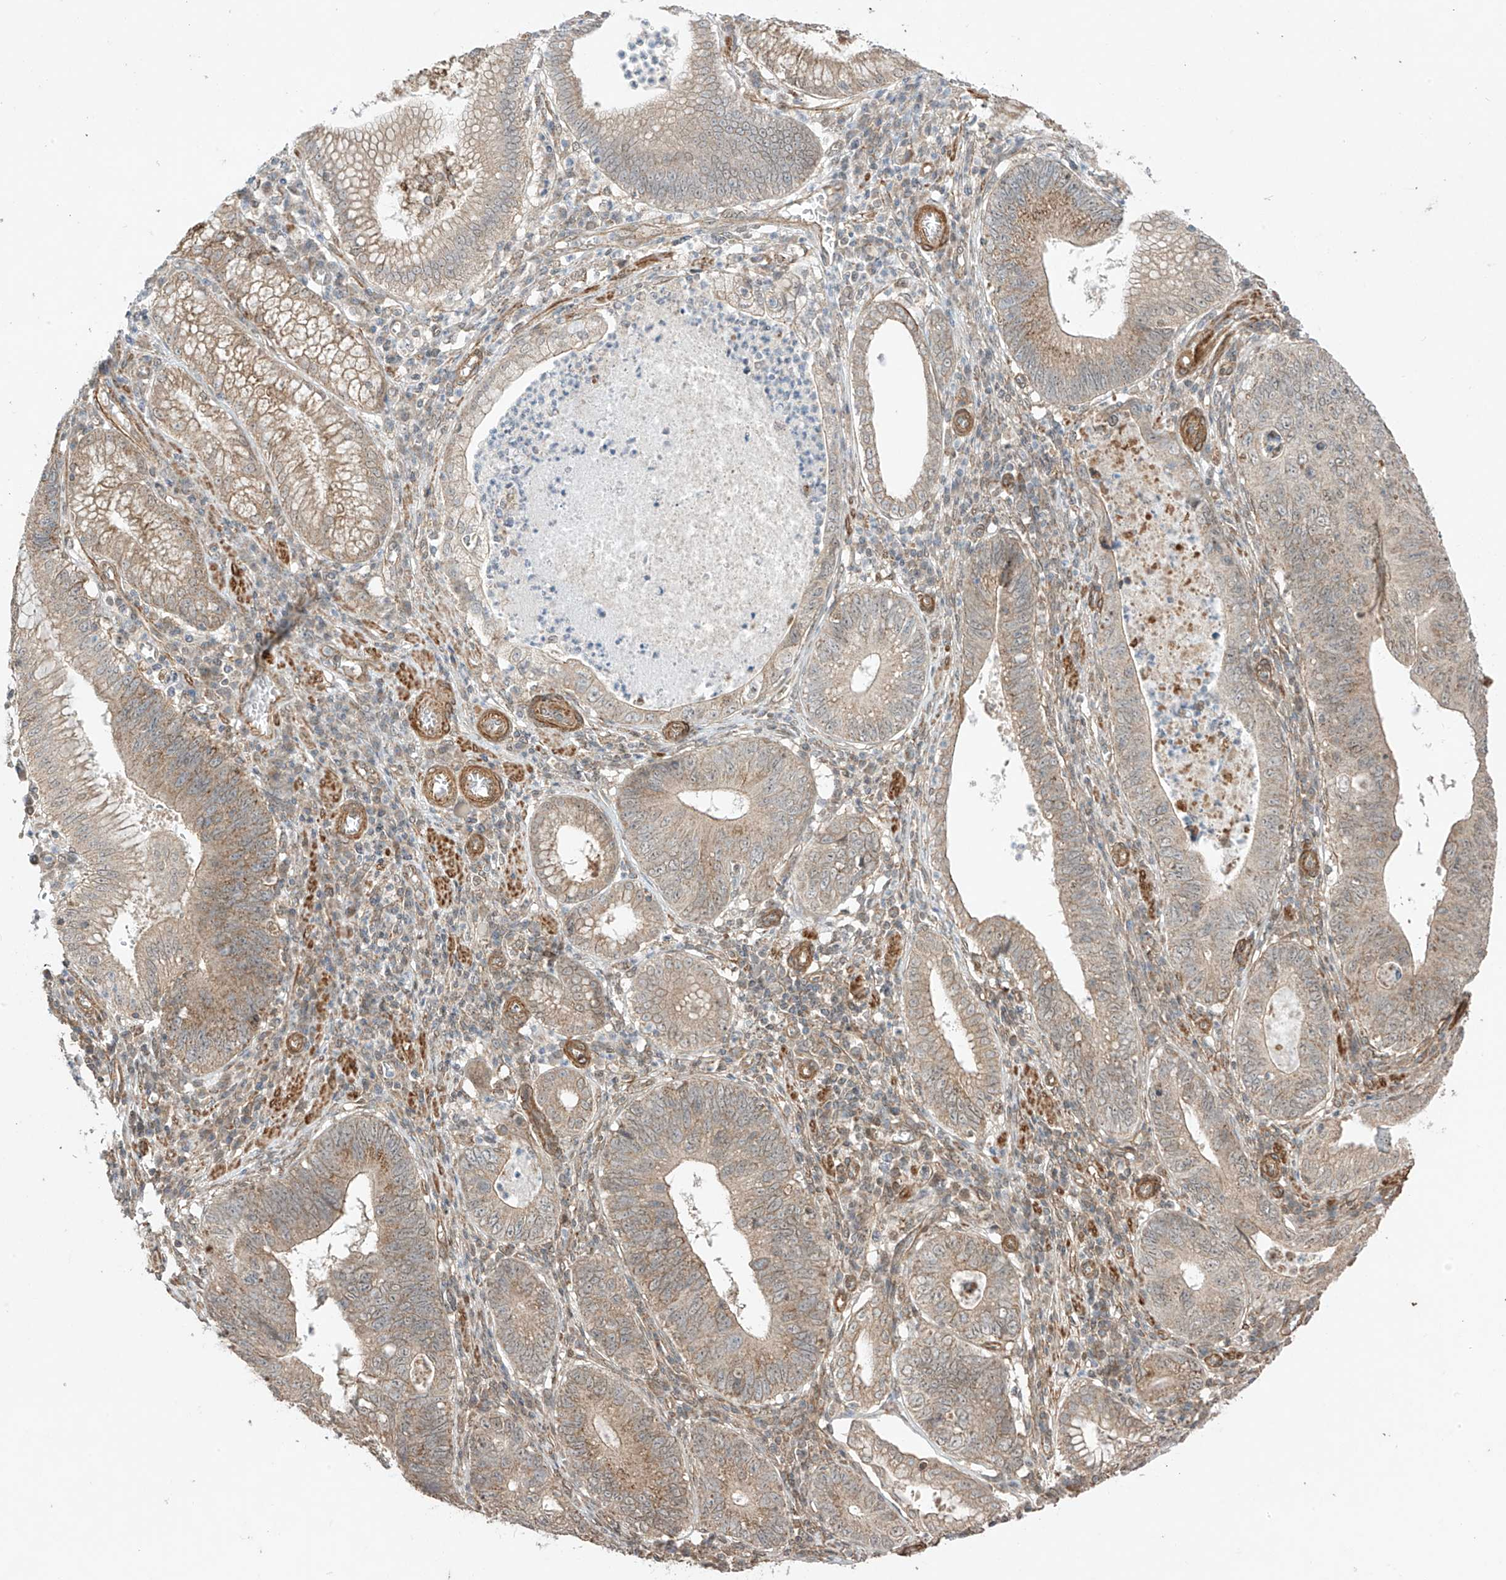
{"staining": {"intensity": "moderate", "quantity": "25%-75%", "location": "cytoplasmic/membranous"}, "tissue": "stomach cancer", "cell_type": "Tumor cells", "image_type": "cancer", "snomed": [{"axis": "morphology", "description": "Adenocarcinoma, NOS"}, {"axis": "topography", "description": "Stomach"}], "caption": "Immunohistochemical staining of stomach cancer exhibits medium levels of moderate cytoplasmic/membranous positivity in approximately 25%-75% of tumor cells.", "gene": "ABCD1", "patient": {"sex": "male", "age": 59}}